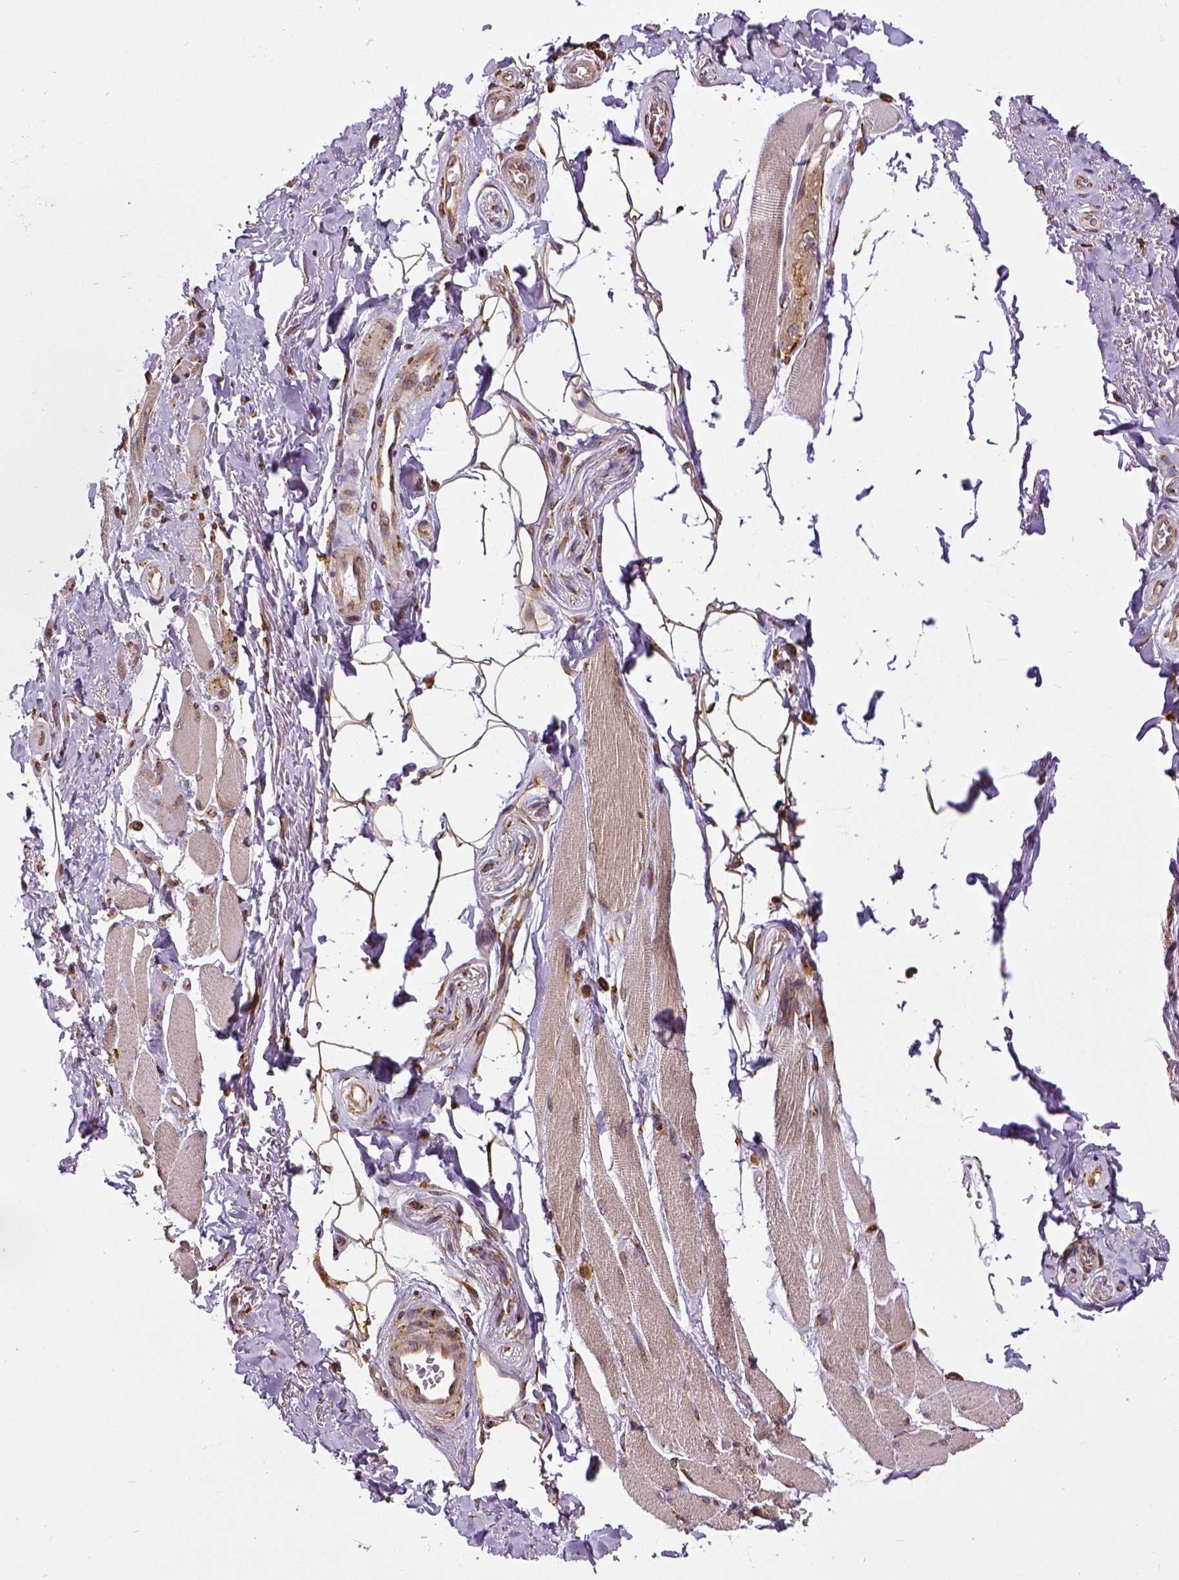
{"staining": {"intensity": "moderate", "quantity": ">75%", "location": "cytoplasmic/membranous"}, "tissue": "skeletal muscle", "cell_type": "Myocytes", "image_type": "normal", "snomed": [{"axis": "morphology", "description": "Normal tissue, NOS"}, {"axis": "topography", "description": "Skeletal muscle"}, {"axis": "topography", "description": "Anal"}, {"axis": "topography", "description": "Peripheral nerve tissue"}], "caption": "Normal skeletal muscle reveals moderate cytoplasmic/membranous expression in about >75% of myocytes.", "gene": "MTDH", "patient": {"sex": "male", "age": 53}}